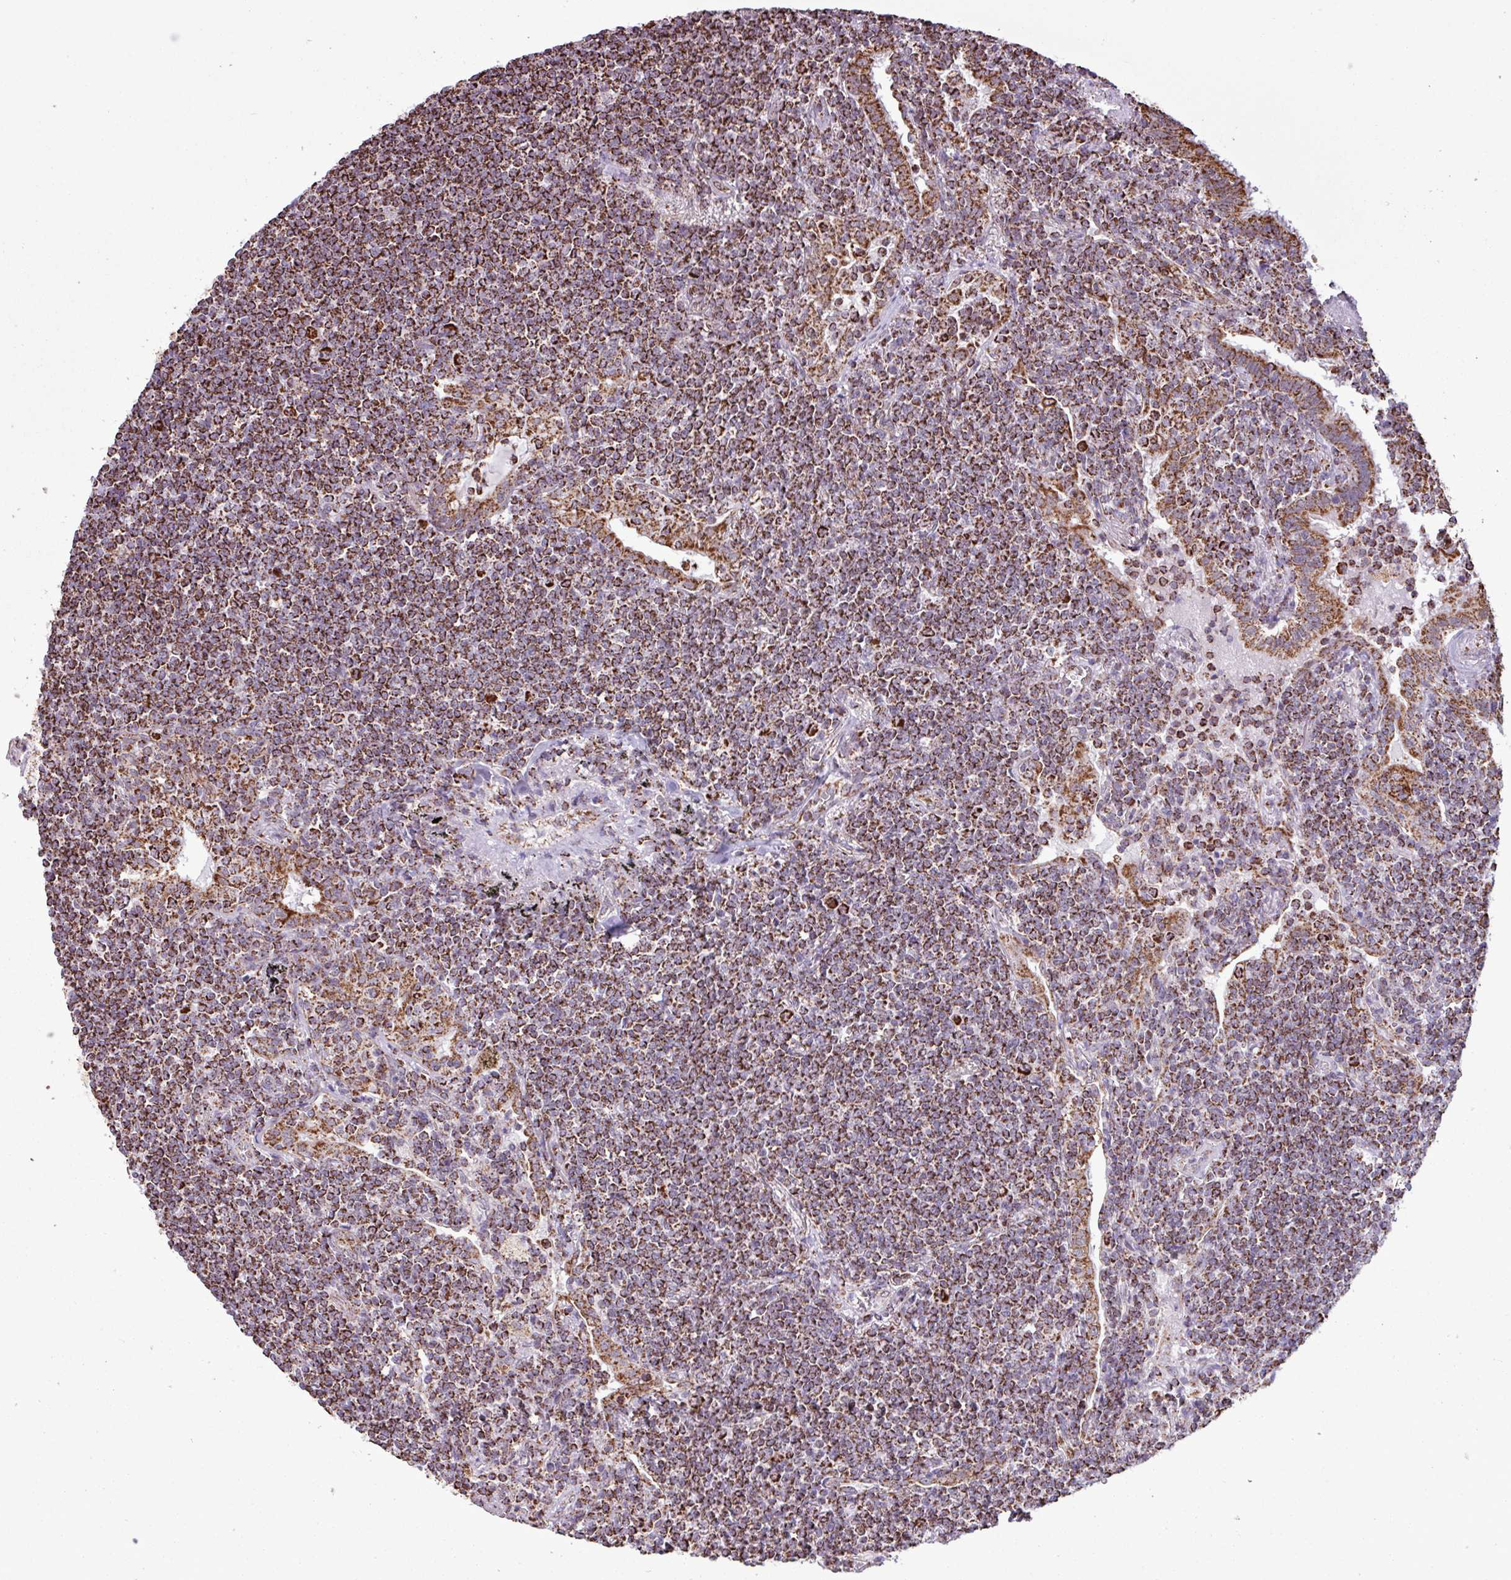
{"staining": {"intensity": "strong", "quantity": ">75%", "location": "cytoplasmic/membranous"}, "tissue": "lymphoma", "cell_type": "Tumor cells", "image_type": "cancer", "snomed": [{"axis": "morphology", "description": "Malignant lymphoma, non-Hodgkin's type, Low grade"}, {"axis": "topography", "description": "Lung"}], "caption": "Protein analysis of lymphoma tissue demonstrates strong cytoplasmic/membranous staining in approximately >75% of tumor cells. (DAB (3,3'-diaminobenzidine) = brown stain, brightfield microscopy at high magnification).", "gene": "ALG8", "patient": {"sex": "female", "age": 71}}